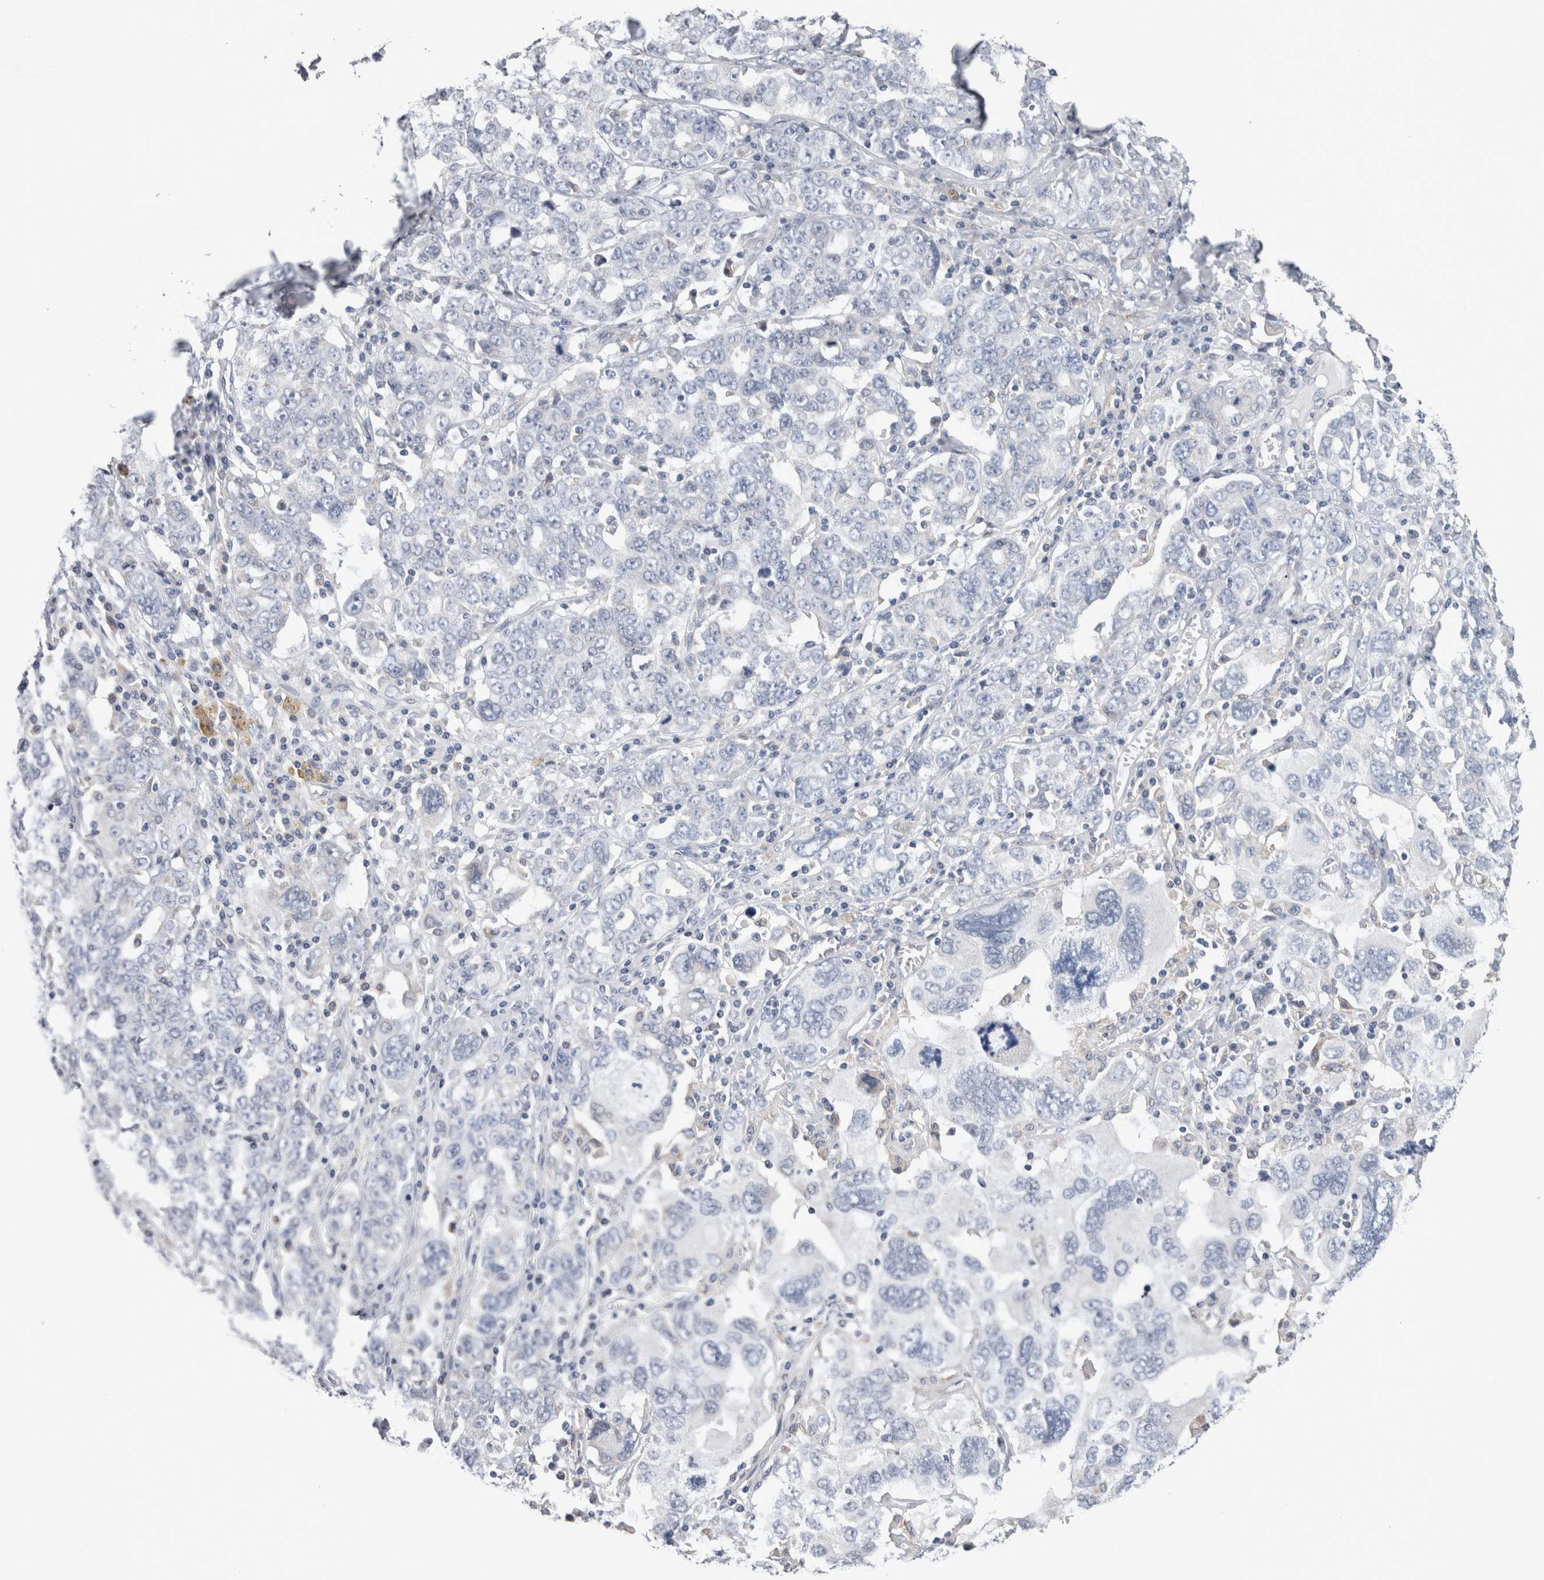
{"staining": {"intensity": "negative", "quantity": "none", "location": "none"}, "tissue": "ovarian cancer", "cell_type": "Tumor cells", "image_type": "cancer", "snomed": [{"axis": "morphology", "description": "Carcinoma, endometroid"}, {"axis": "topography", "description": "Ovary"}], "caption": "Tumor cells are negative for brown protein staining in ovarian endometroid carcinoma.", "gene": "GDAP1", "patient": {"sex": "female", "age": 62}}